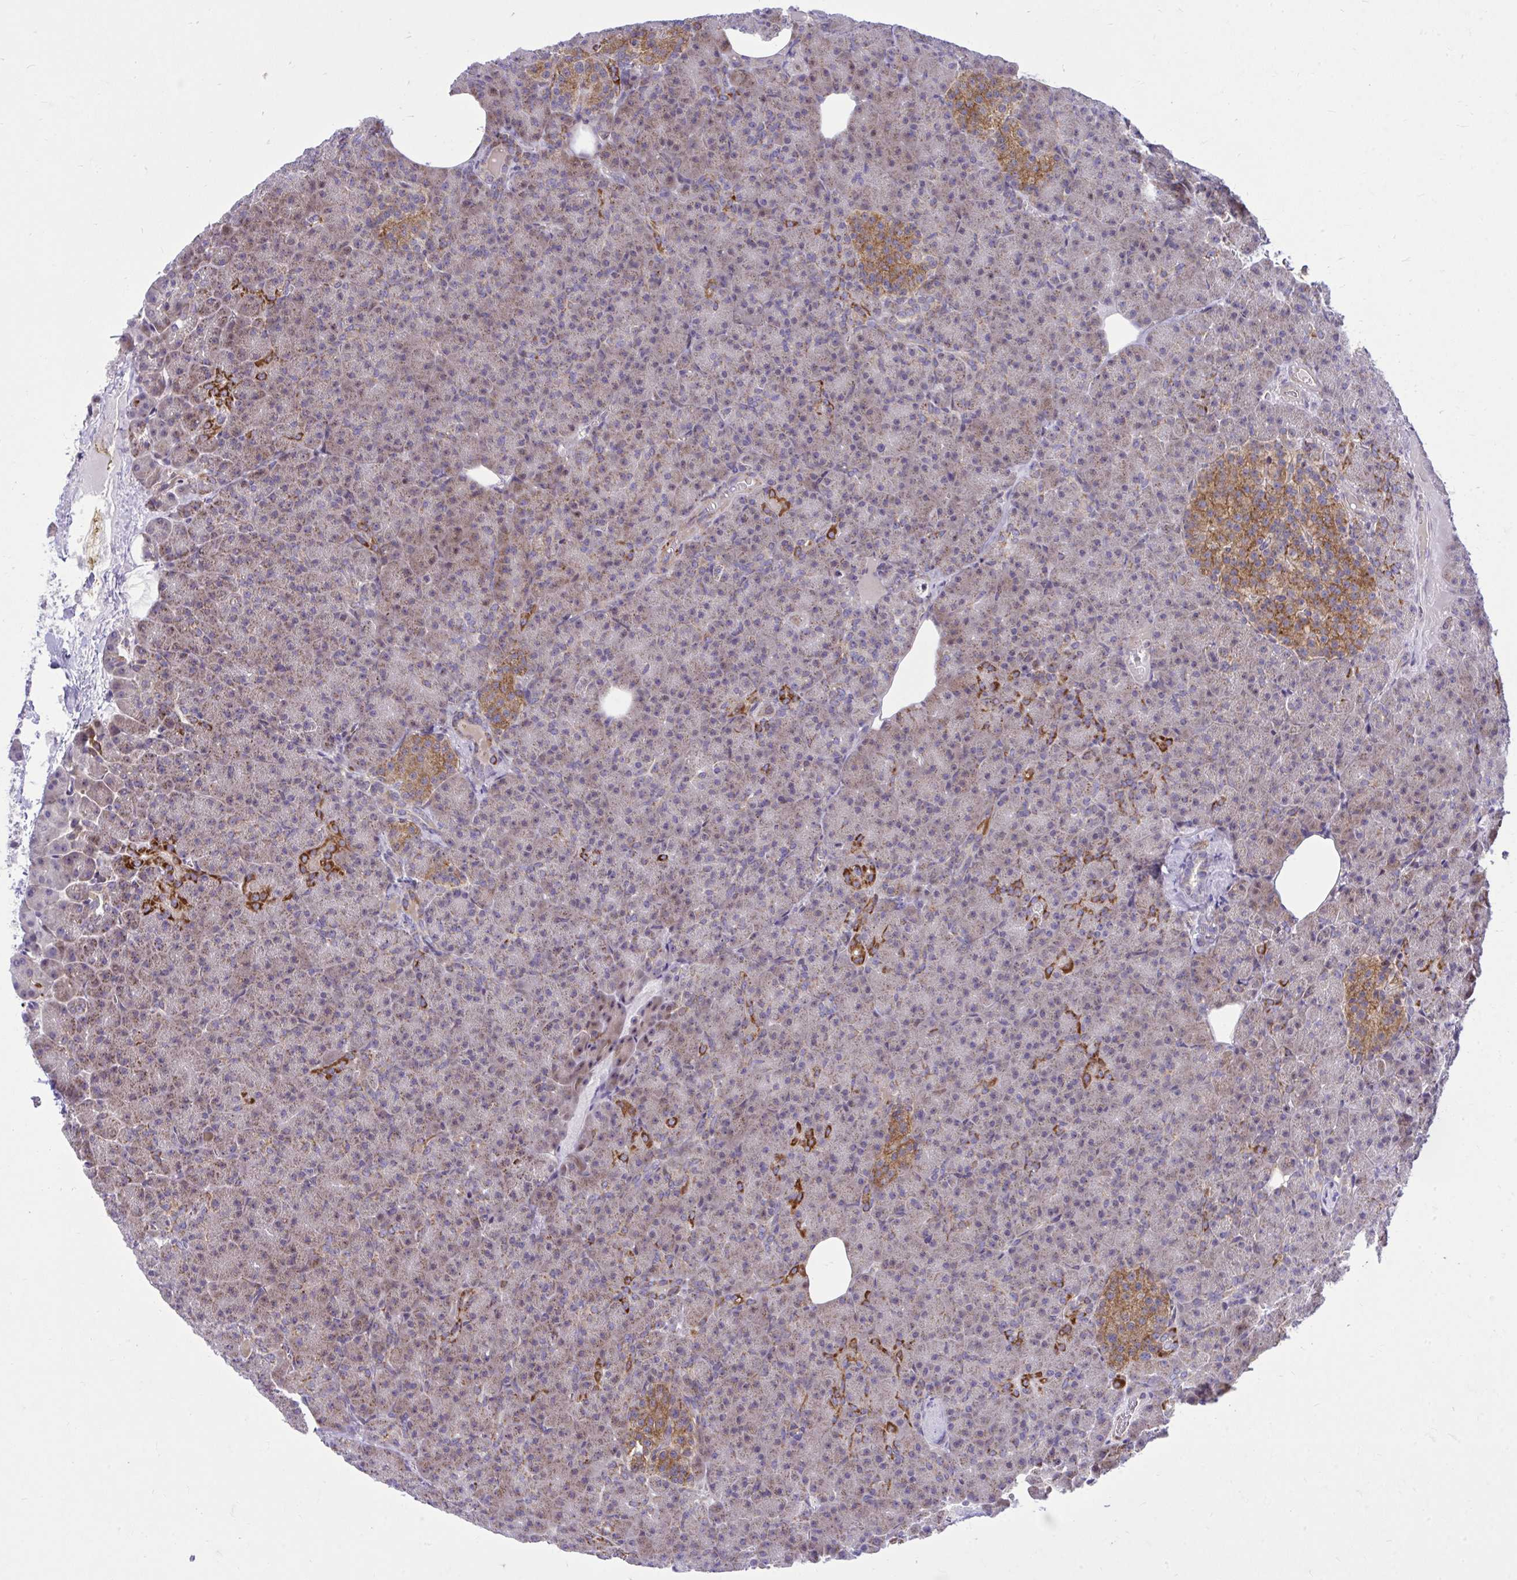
{"staining": {"intensity": "moderate", "quantity": "<25%", "location": "cytoplasmic/membranous"}, "tissue": "pancreas", "cell_type": "Exocrine glandular cells", "image_type": "normal", "snomed": [{"axis": "morphology", "description": "Normal tissue, NOS"}, {"axis": "topography", "description": "Pancreas"}], "caption": "High-power microscopy captured an IHC micrograph of unremarkable pancreas, revealing moderate cytoplasmic/membranous expression in about <25% of exocrine glandular cells. Nuclei are stained in blue.", "gene": "GPRIN3", "patient": {"sex": "female", "age": 74}}